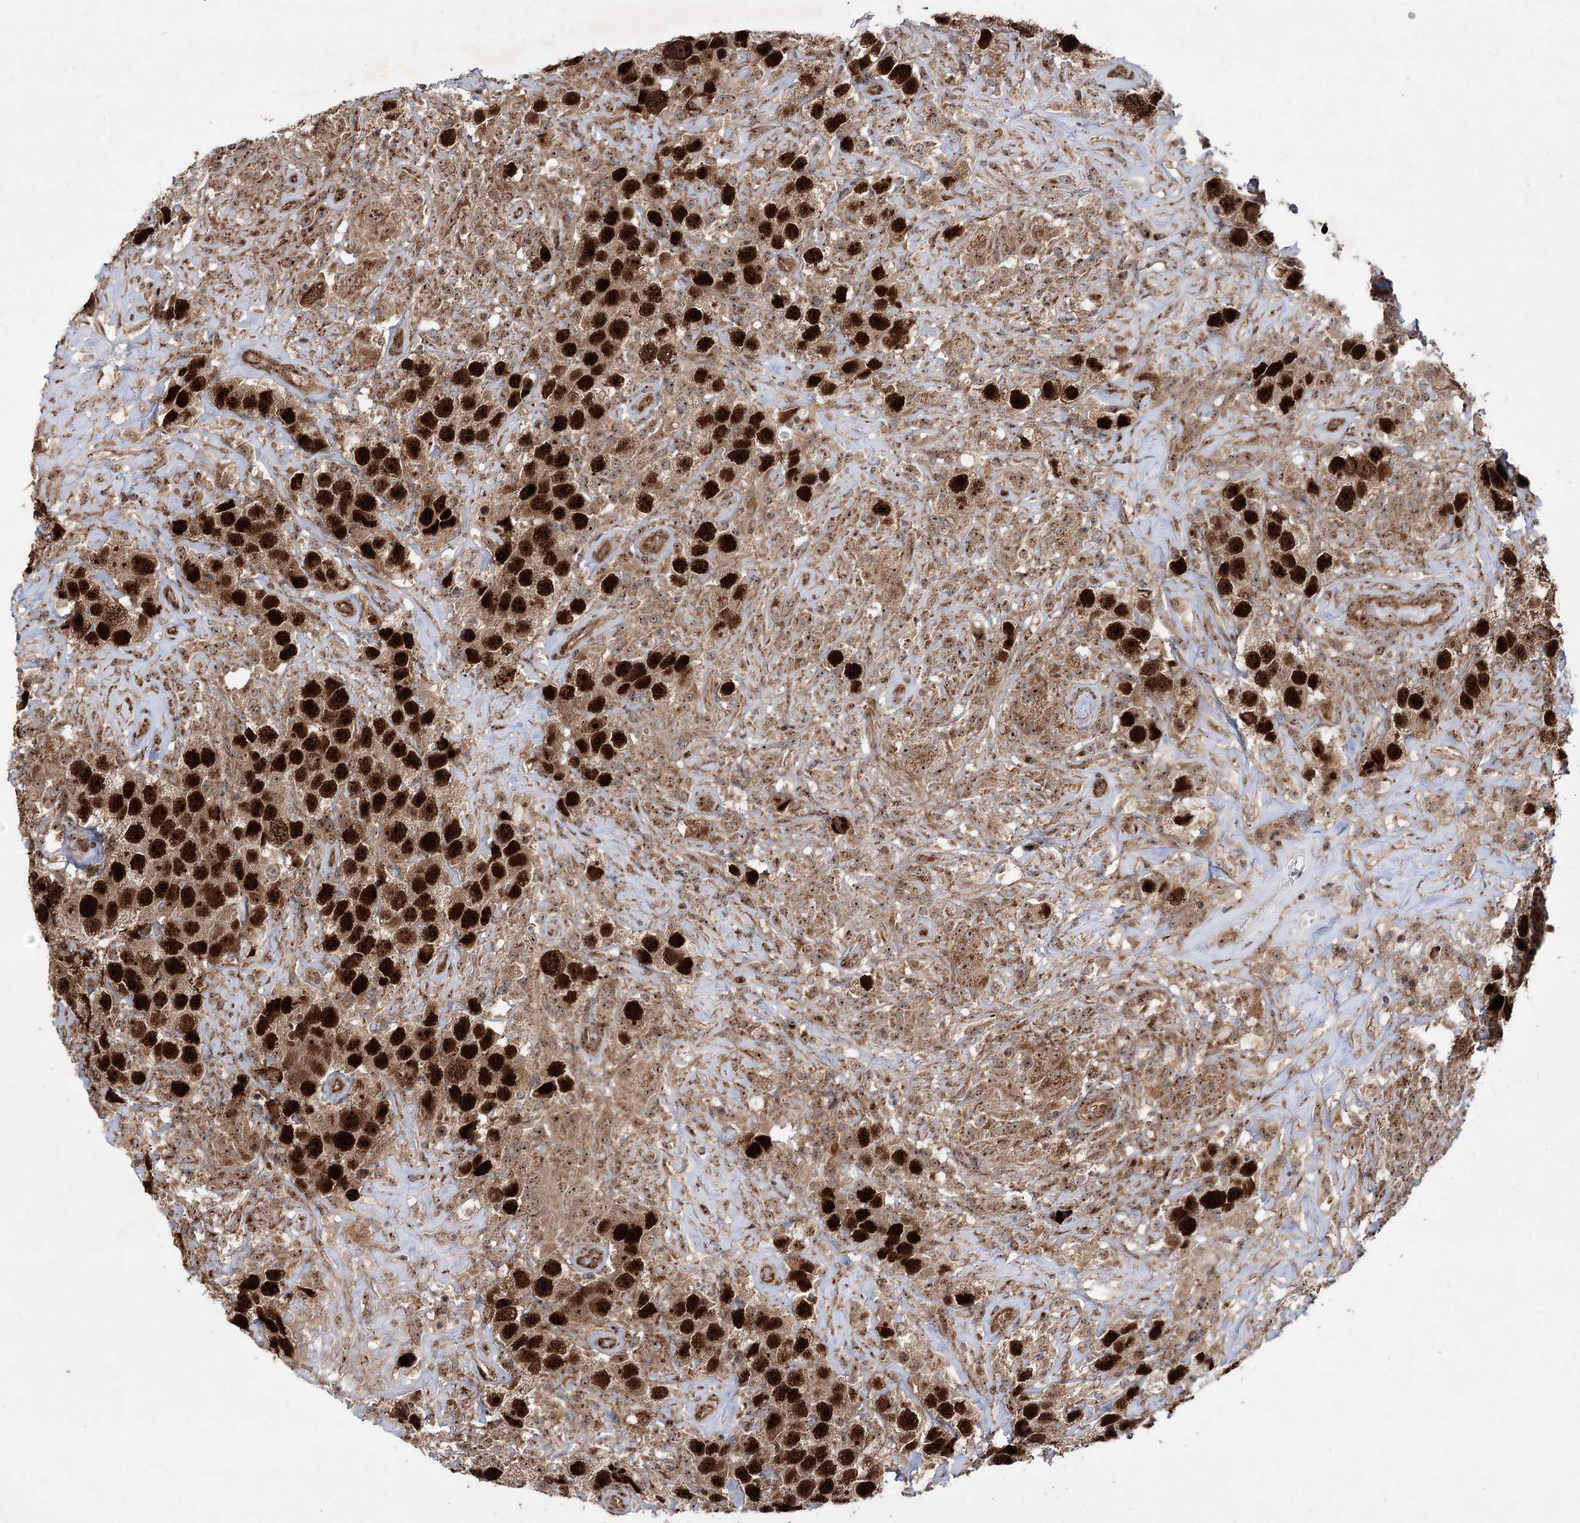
{"staining": {"intensity": "strong", "quantity": ">75%", "location": "nuclear"}, "tissue": "testis cancer", "cell_type": "Tumor cells", "image_type": "cancer", "snomed": [{"axis": "morphology", "description": "Seminoma, NOS"}, {"axis": "topography", "description": "Testis"}], "caption": "Brown immunohistochemical staining in testis cancer reveals strong nuclear positivity in about >75% of tumor cells. Using DAB (3,3'-diaminobenzidine) (brown) and hematoxylin (blue) stains, captured at high magnification using brightfield microscopy.", "gene": "SERINC5", "patient": {"sex": "male", "age": 49}}